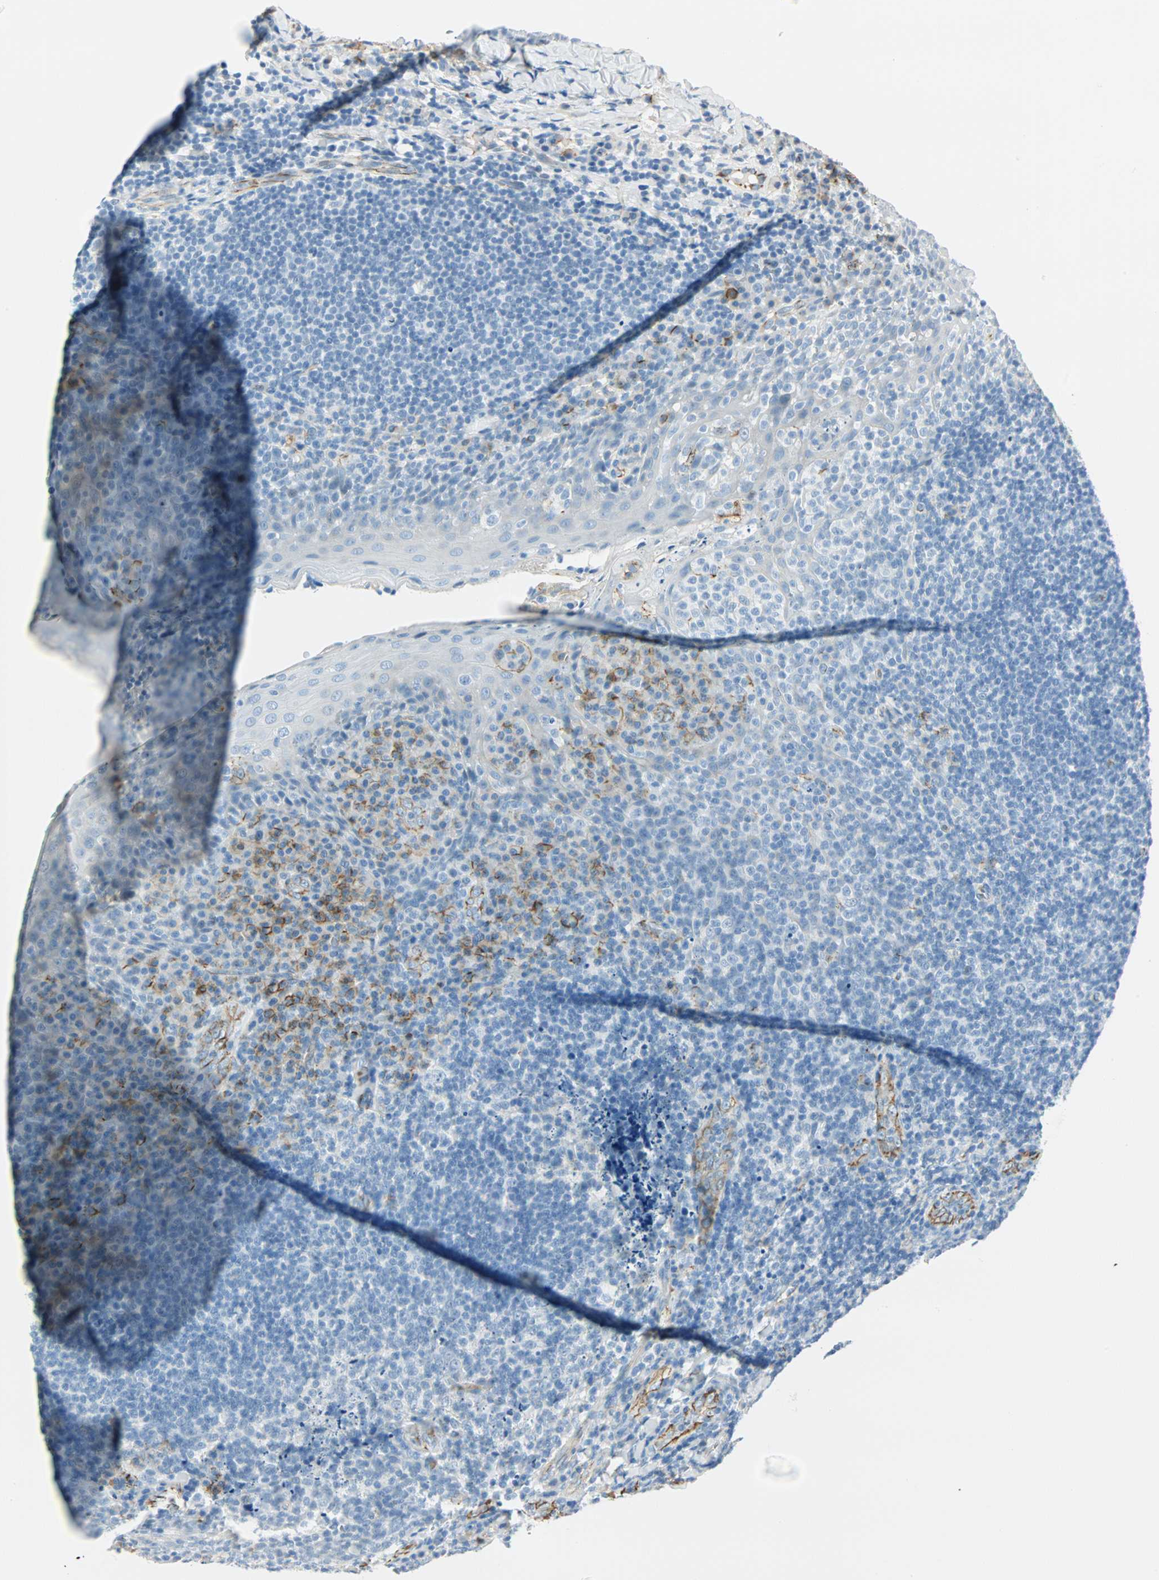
{"staining": {"intensity": "negative", "quantity": "none", "location": "none"}, "tissue": "tonsil", "cell_type": "Germinal center cells", "image_type": "normal", "snomed": [{"axis": "morphology", "description": "Normal tissue, NOS"}, {"axis": "topography", "description": "Tonsil"}], "caption": "High magnification brightfield microscopy of benign tonsil stained with DAB (3,3'-diaminobenzidine) (brown) and counterstained with hematoxylin (blue): germinal center cells show no significant staining. (IHC, brightfield microscopy, high magnification).", "gene": "VPS9D1", "patient": {"sex": "male", "age": 17}}